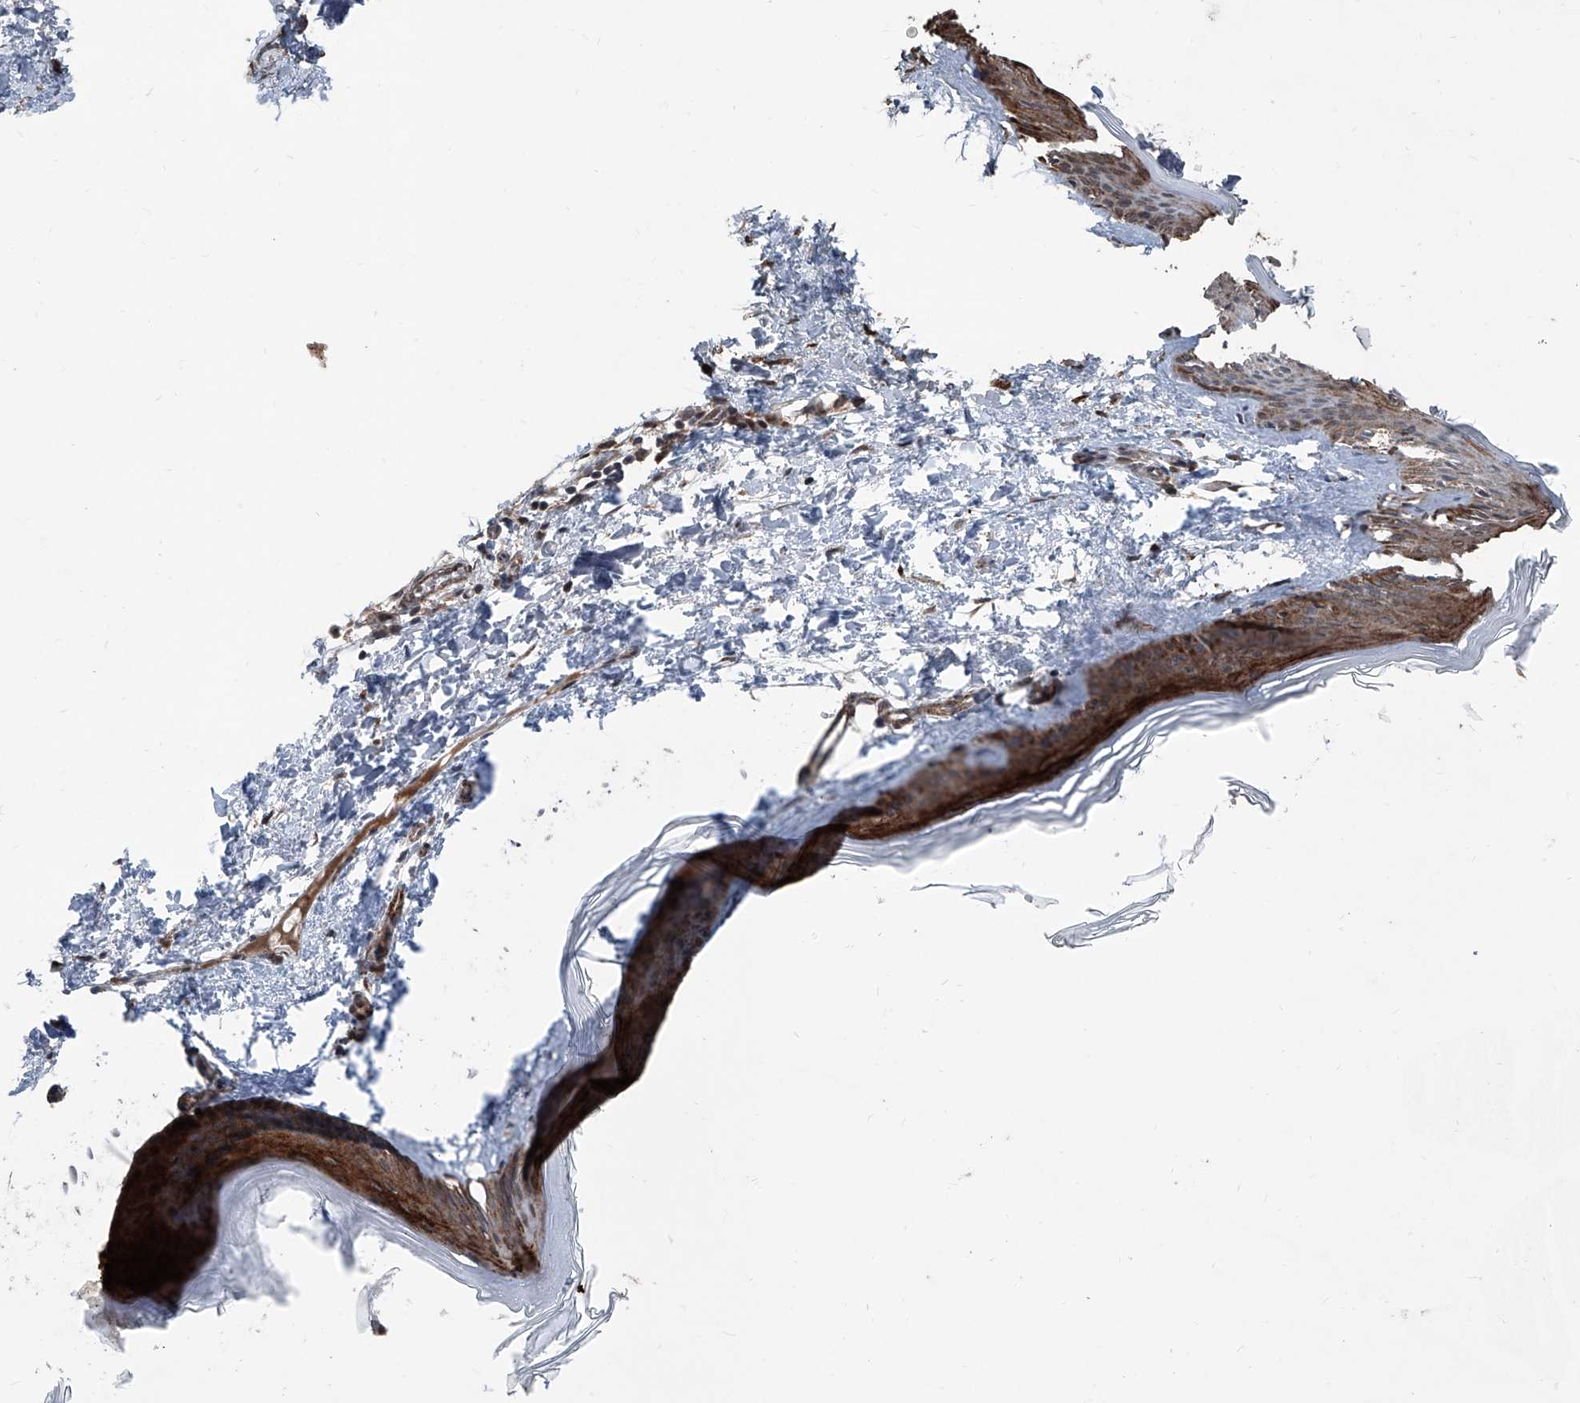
{"staining": {"intensity": "negative", "quantity": "none", "location": "none"}, "tissue": "skin", "cell_type": "Fibroblasts", "image_type": "normal", "snomed": [{"axis": "morphology", "description": "Normal tissue, NOS"}, {"axis": "topography", "description": "Skin"}], "caption": "Protein analysis of benign skin reveals no significant positivity in fibroblasts.", "gene": "COA7", "patient": {"sex": "female", "age": 27}}